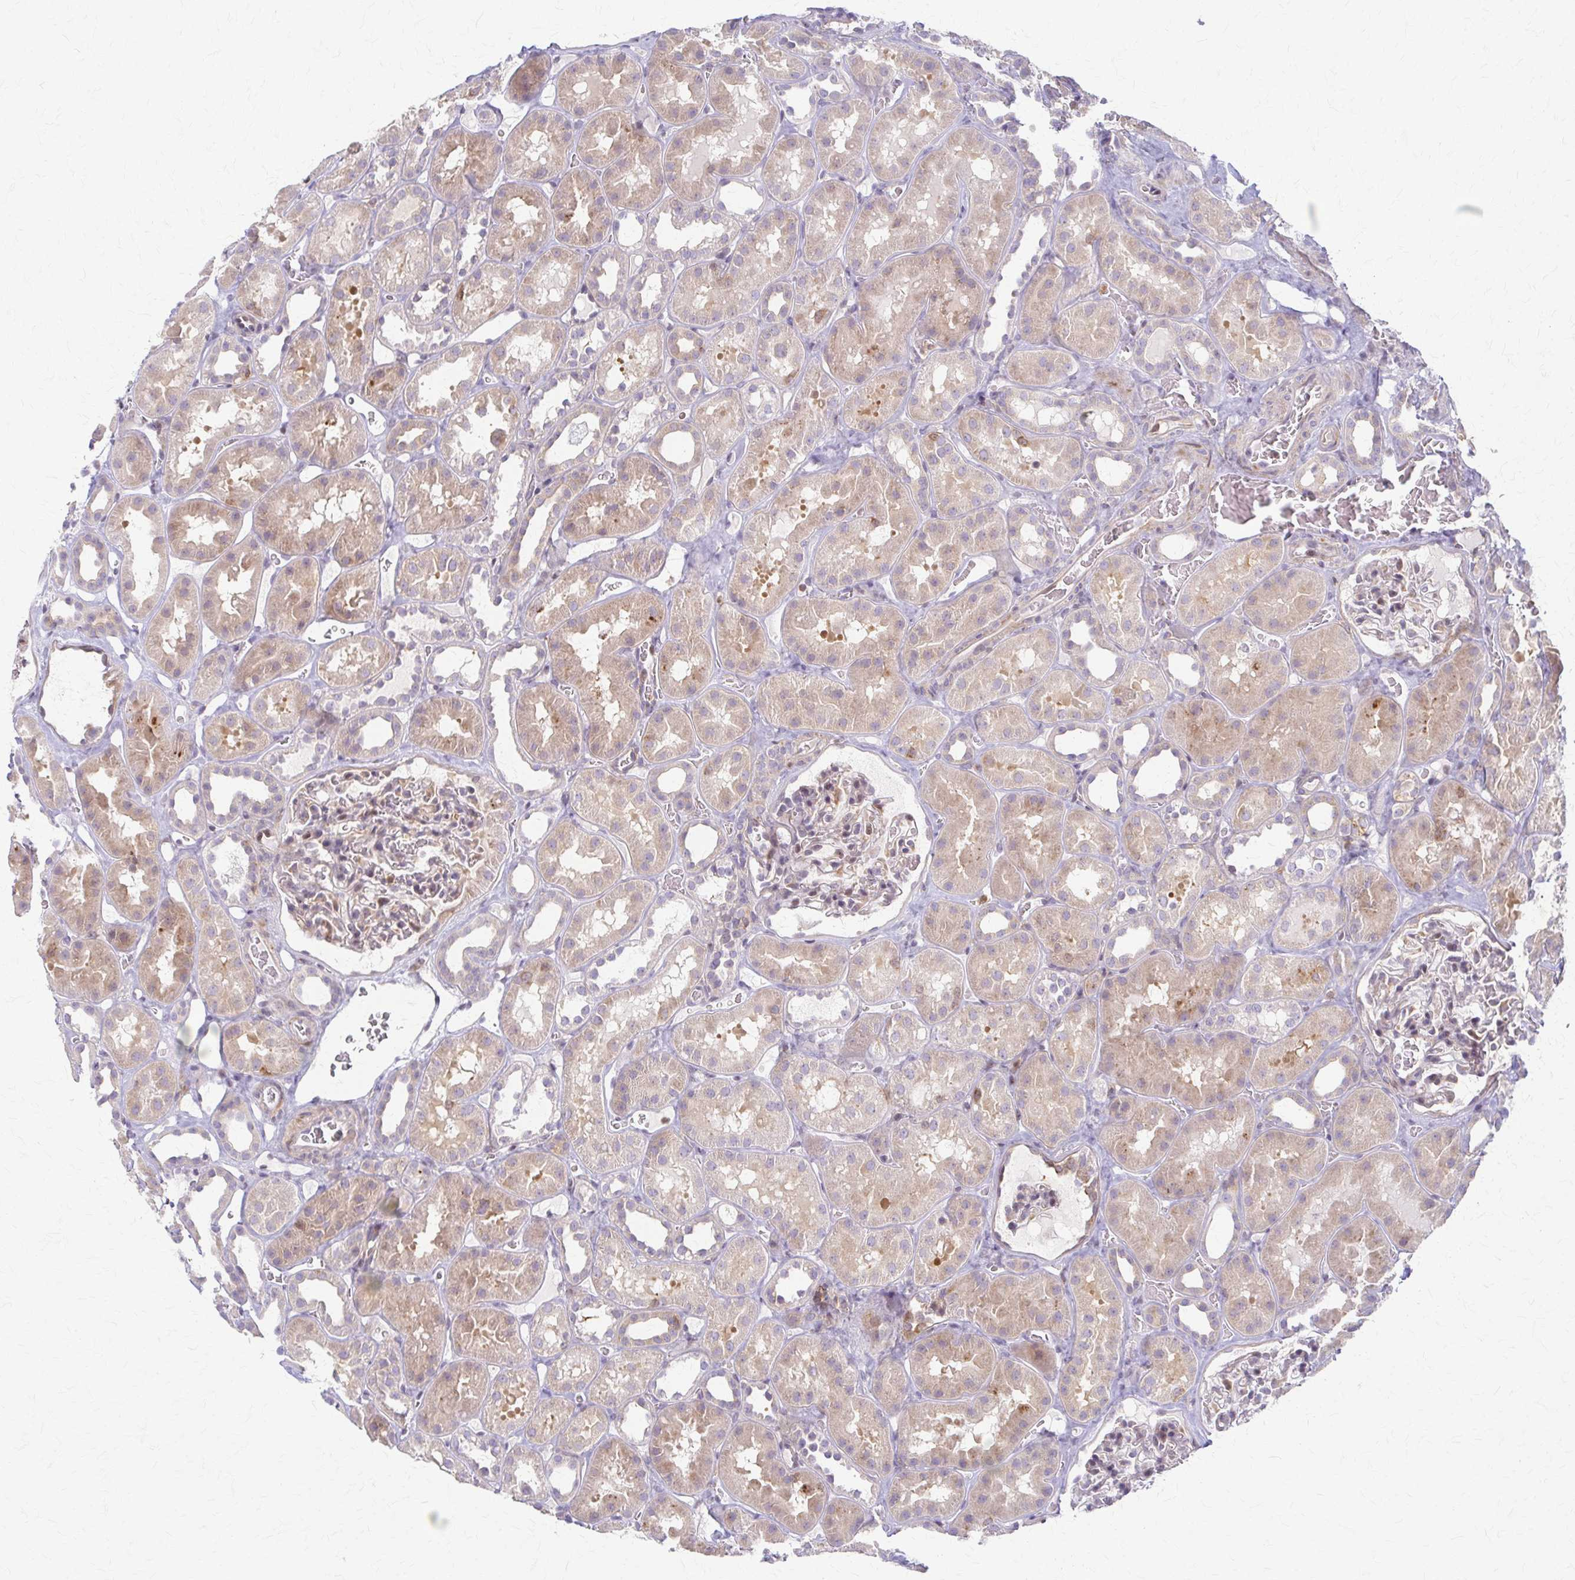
{"staining": {"intensity": "weak", "quantity": "<25%", "location": "cytoplasmic/membranous"}, "tissue": "kidney", "cell_type": "Cells in glomeruli", "image_type": "normal", "snomed": [{"axis": "morphology", "description": "Normal tissue, NOS"}, {"axis": "topography", "description": "Kidney"}], "caption": "High magnification brightfield microscopy of benign kidney stained with DAB (brown) and counterstained with hematoxylin (blue): cells in glomeruli show no significant staining. (Immunohistochemistry, brightfield microscopy, high magnification).", "gene": "ARHGAP35", "patient": {"sex": "female", "age": 41}}